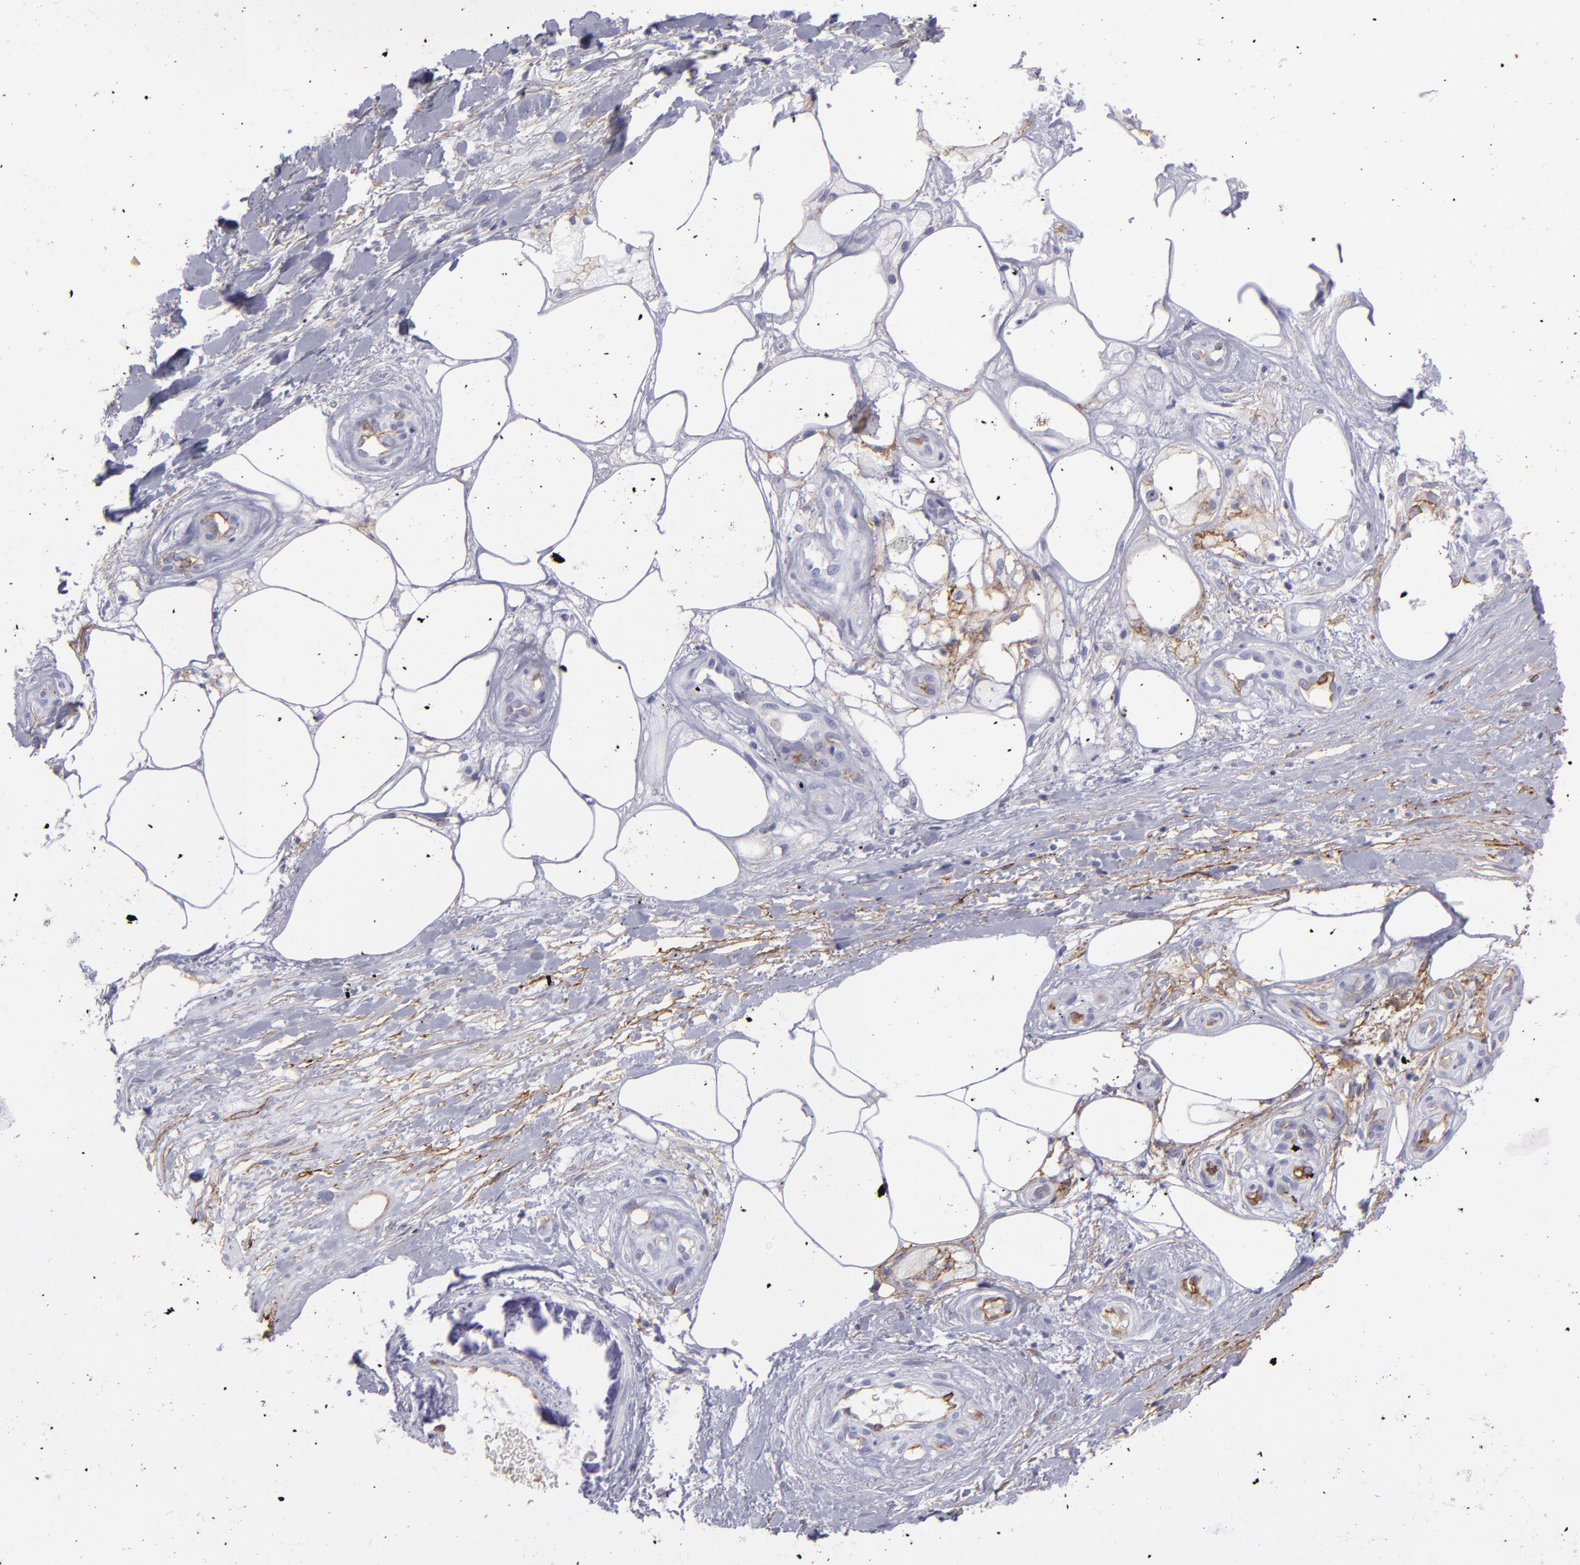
{"staining": {"intensity": "negative", "quantity": "none", "location": "none"}, "tissue": "melanoma", "cell_type": "Tumor cells", "image_type": "cancer", "snomed": [{"axis": "morphology", "description": "Malignant melanoma, NOS"}, {"axis": "topography", "description": "Skin"}], "caption": "Histopathology image shows no protein staining in tumor cells of melanoma tissue.", "gene": "ACE", "patient": {"sex": "female", "age": 85}}